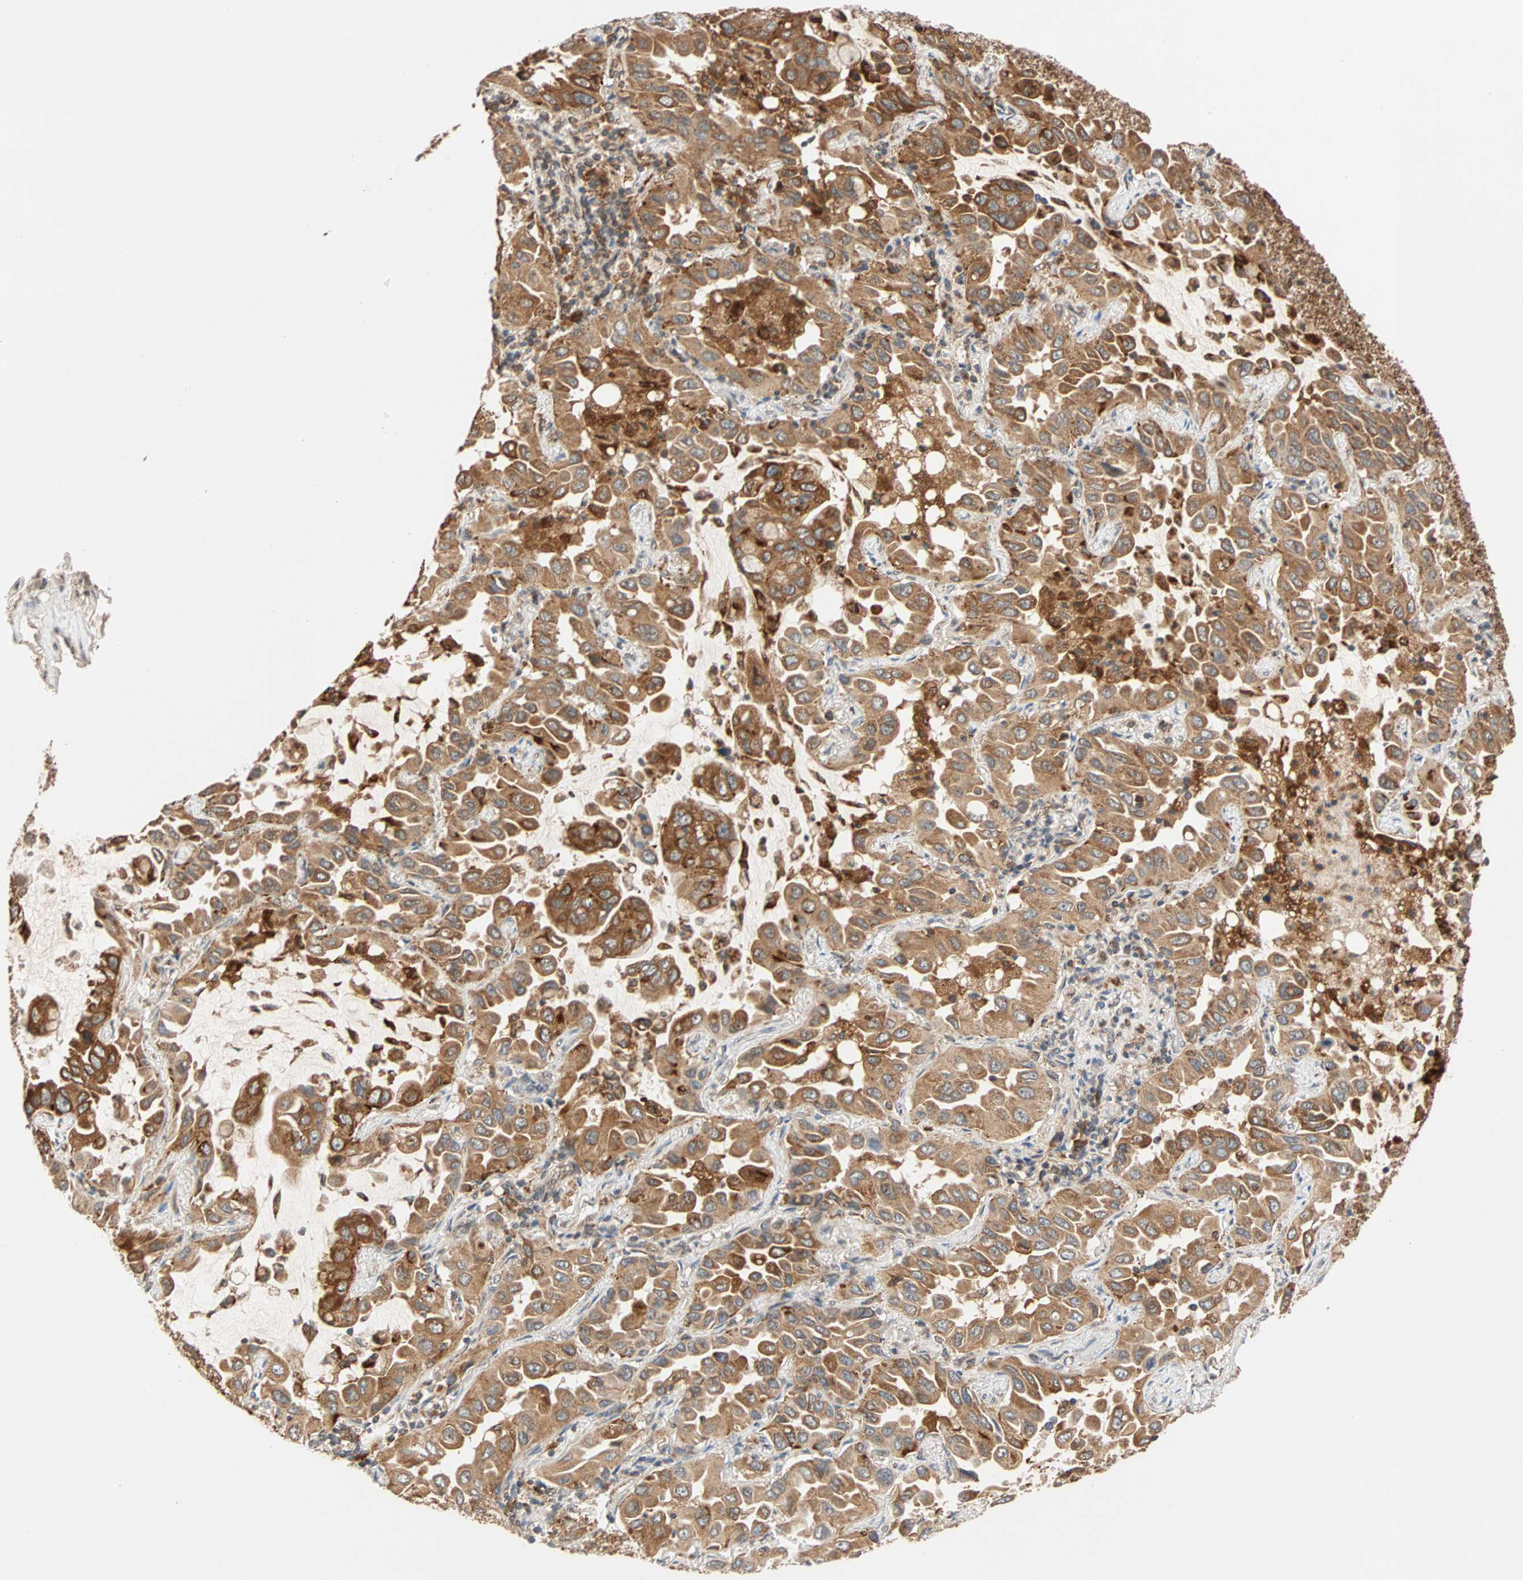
{"staining": {"intensity": "strong", "quantity": ">75%", "location": "cytoplasmic/membranous"}, "tissue": "lung cancer", "cell_type": "Tumor cells", "image_type": "cancer", "snomed": [{"axis": "morphology", "description": "Adenocarcinoma, NOS"}, {"axis": "topography", "description": "Lung"}], "caption": "Lung adenocarcinoma tissue shows strong cytoplasmic/membranous positivity in approximately >75% of tumor cells, visualized by immunohistochemistry. (brown staining indicates protein expression, while blue staining denotes nuclei).", "gene": "AUP1", "patient": {"sex": "male", "age": 64}}